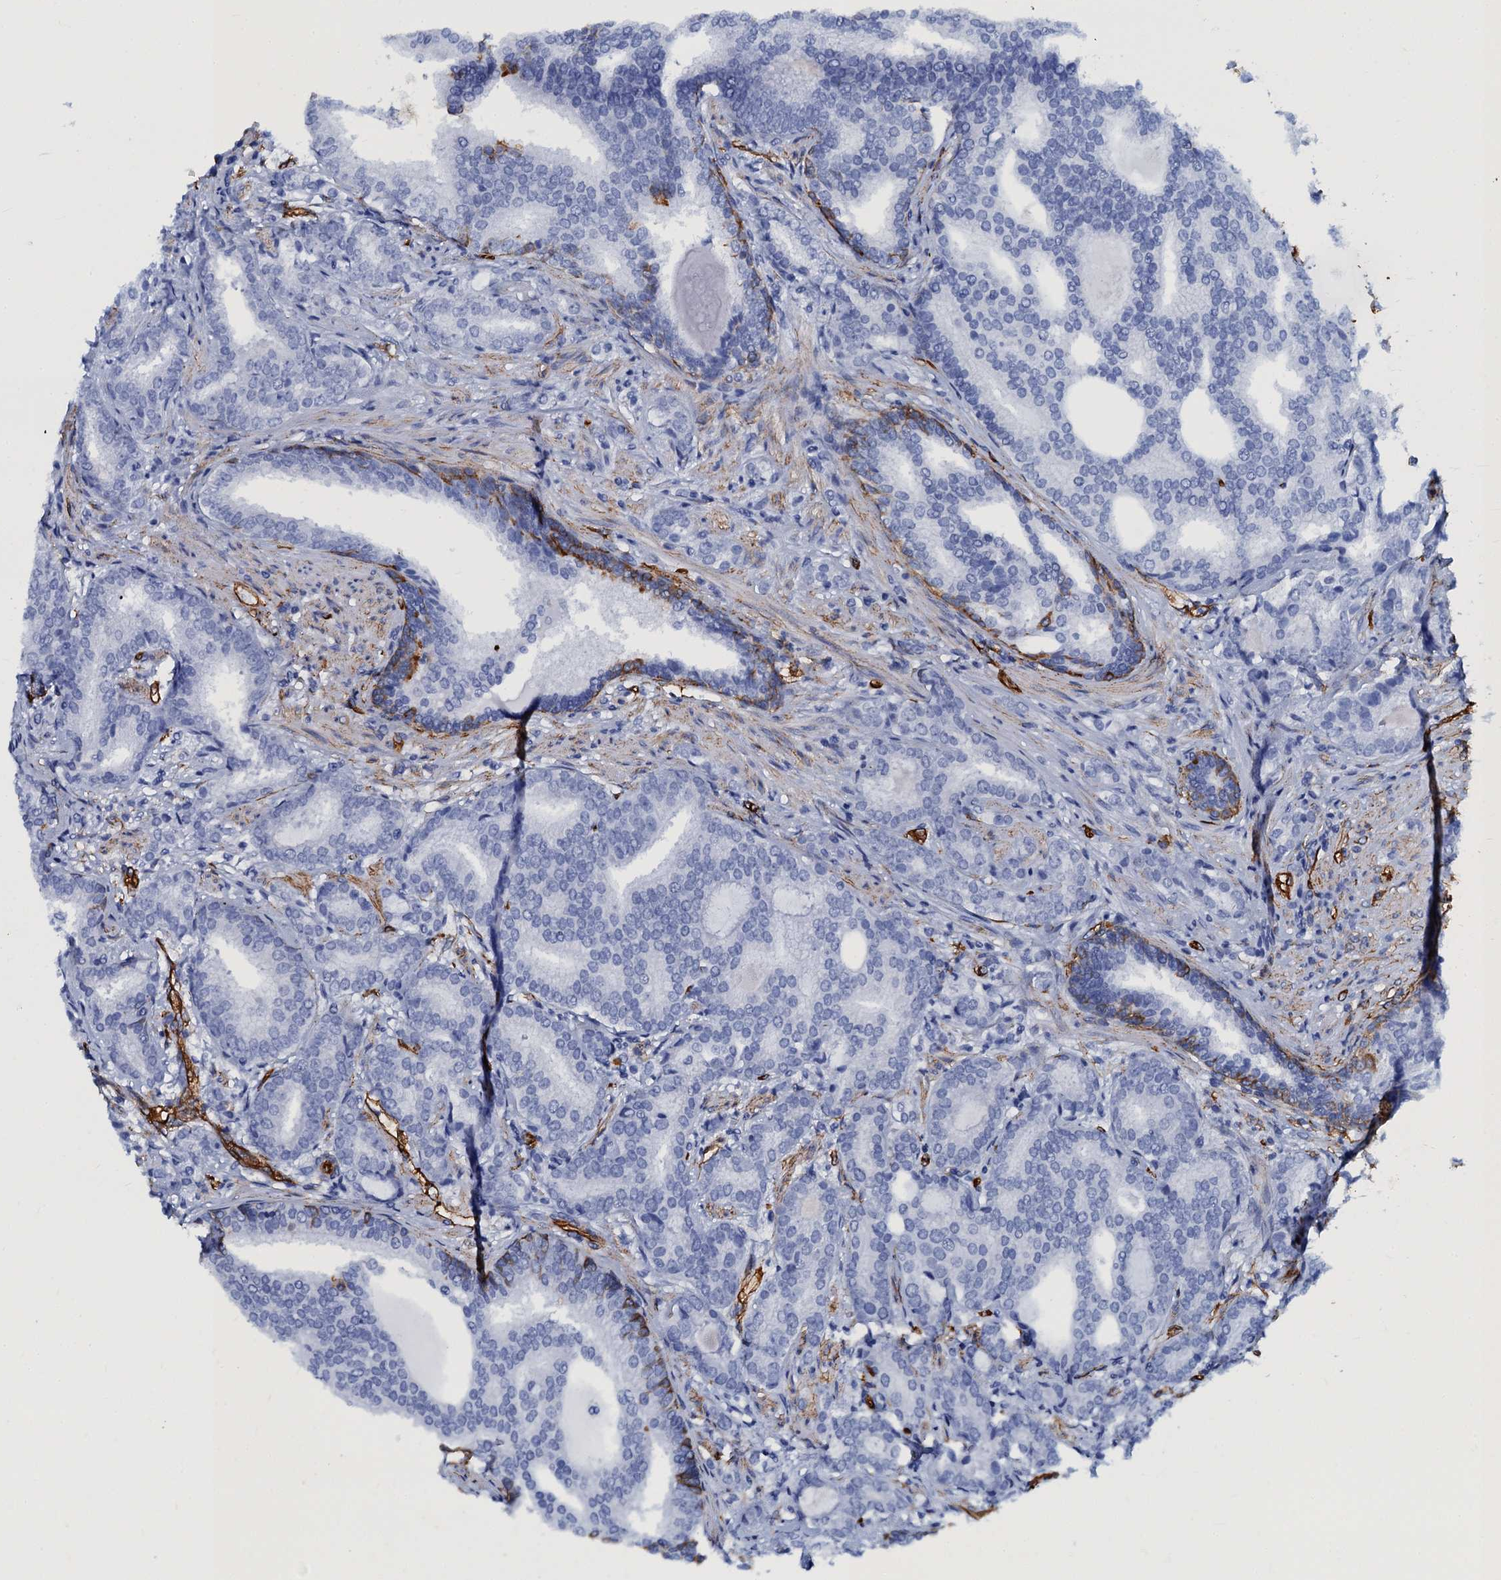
{"staining": {"intensity": "negative", "quantity": "none", "location": "none"}, "tissue": "prostate cancer", "cell_type": "Tumor cells", "image_type": "cancer", "snomed": [{"axis": "morphology", "description": "Adenocarcinoma, High grade"}, {"axis": "topography", "description": "Prostate"}], "caption": "Prostate adenocarcinoma (high-grade) was stained to show a protein in brown. There is no significant staining in tumor cells.", "gene": "CAVIN2", "patient": {"sex": "male", "age": 63}}